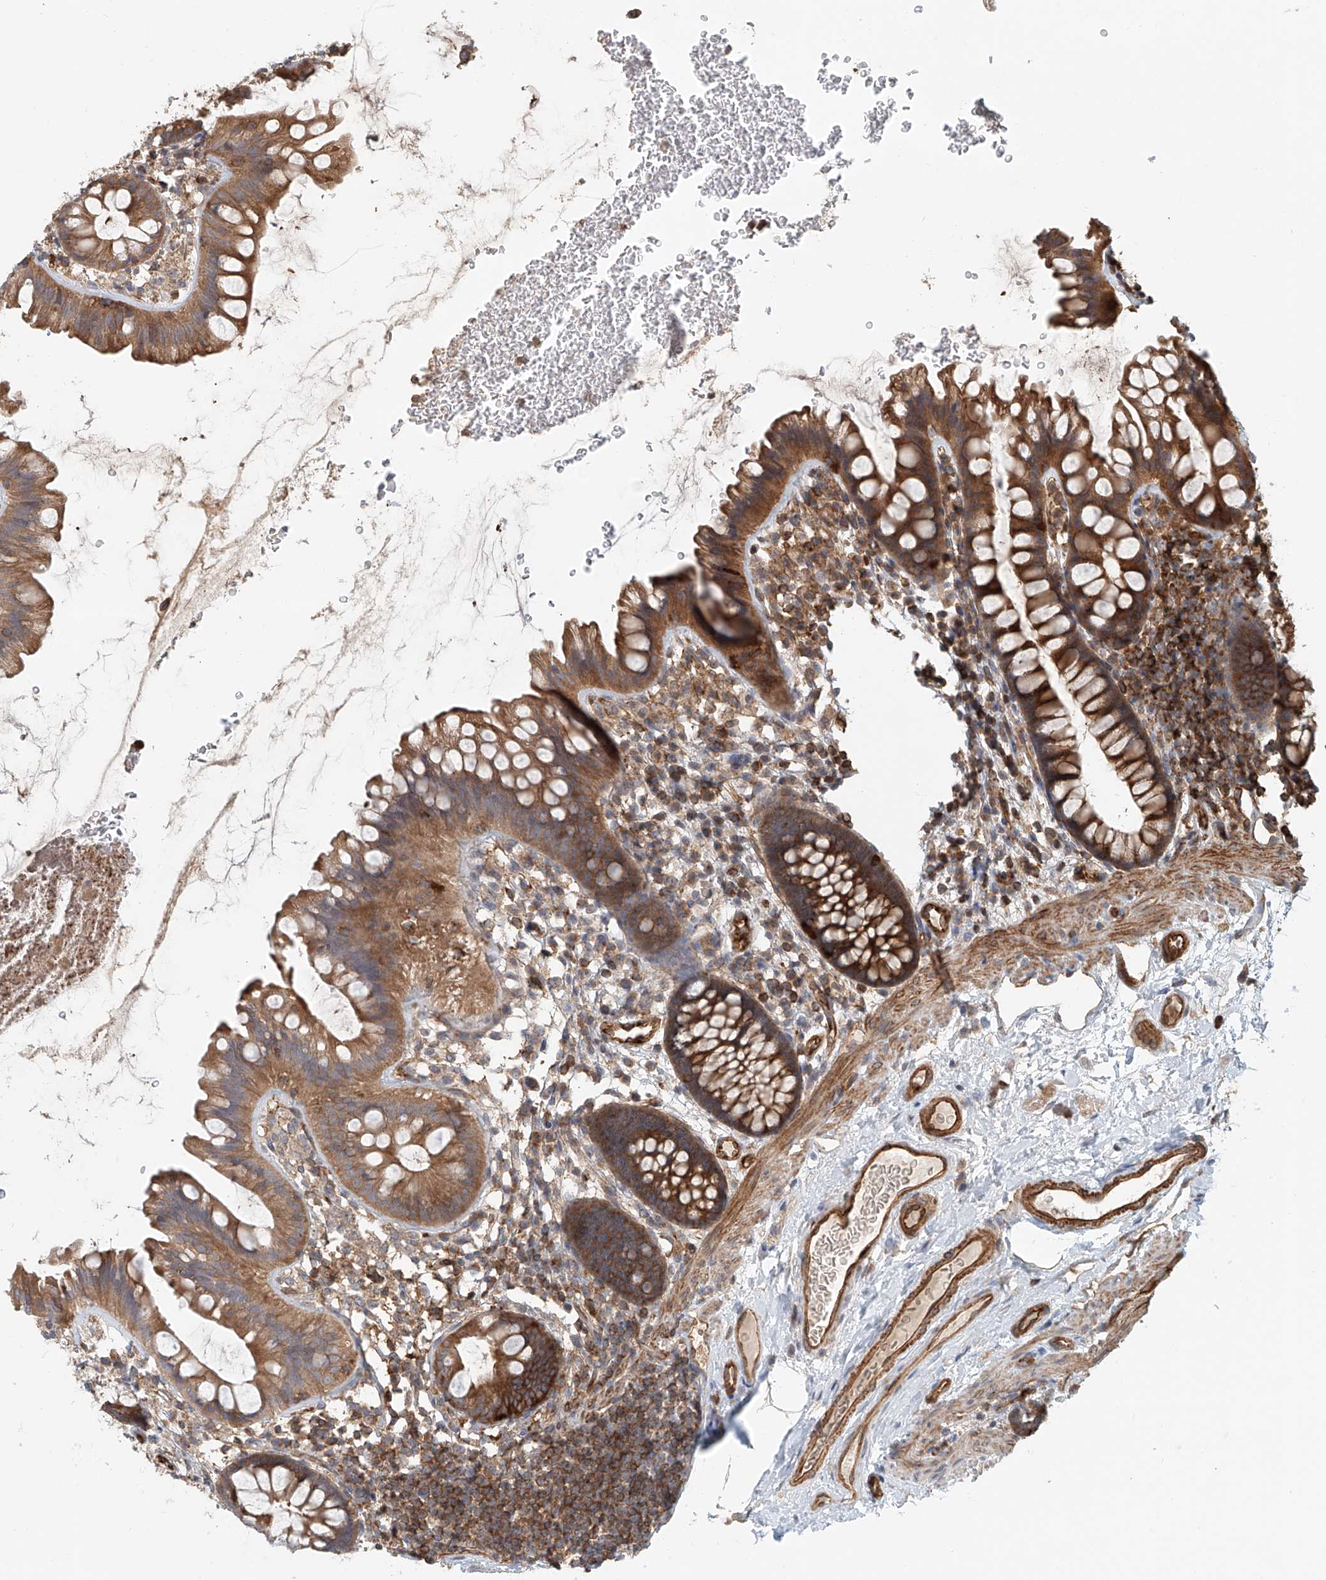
{"staining": {"intensity": "strong", "quantity": ">75%", "location": "cytoplasmic/membranous"}, "tissue": "colon", "cell_type": "Endothelial cells", "image_type": "normal", "snomed": [{"axis": "morphology", "description": "Normal tissue, NOS"}, {"axis": "topography", "description": "Colon"}], "caption": "Strong cytoplasmic/membranous protein positivity is appreciated in approximately >75% of endothelial cells in colon.", "gene": "FRYL", "patient": {"sex": "female", "age": 62}}